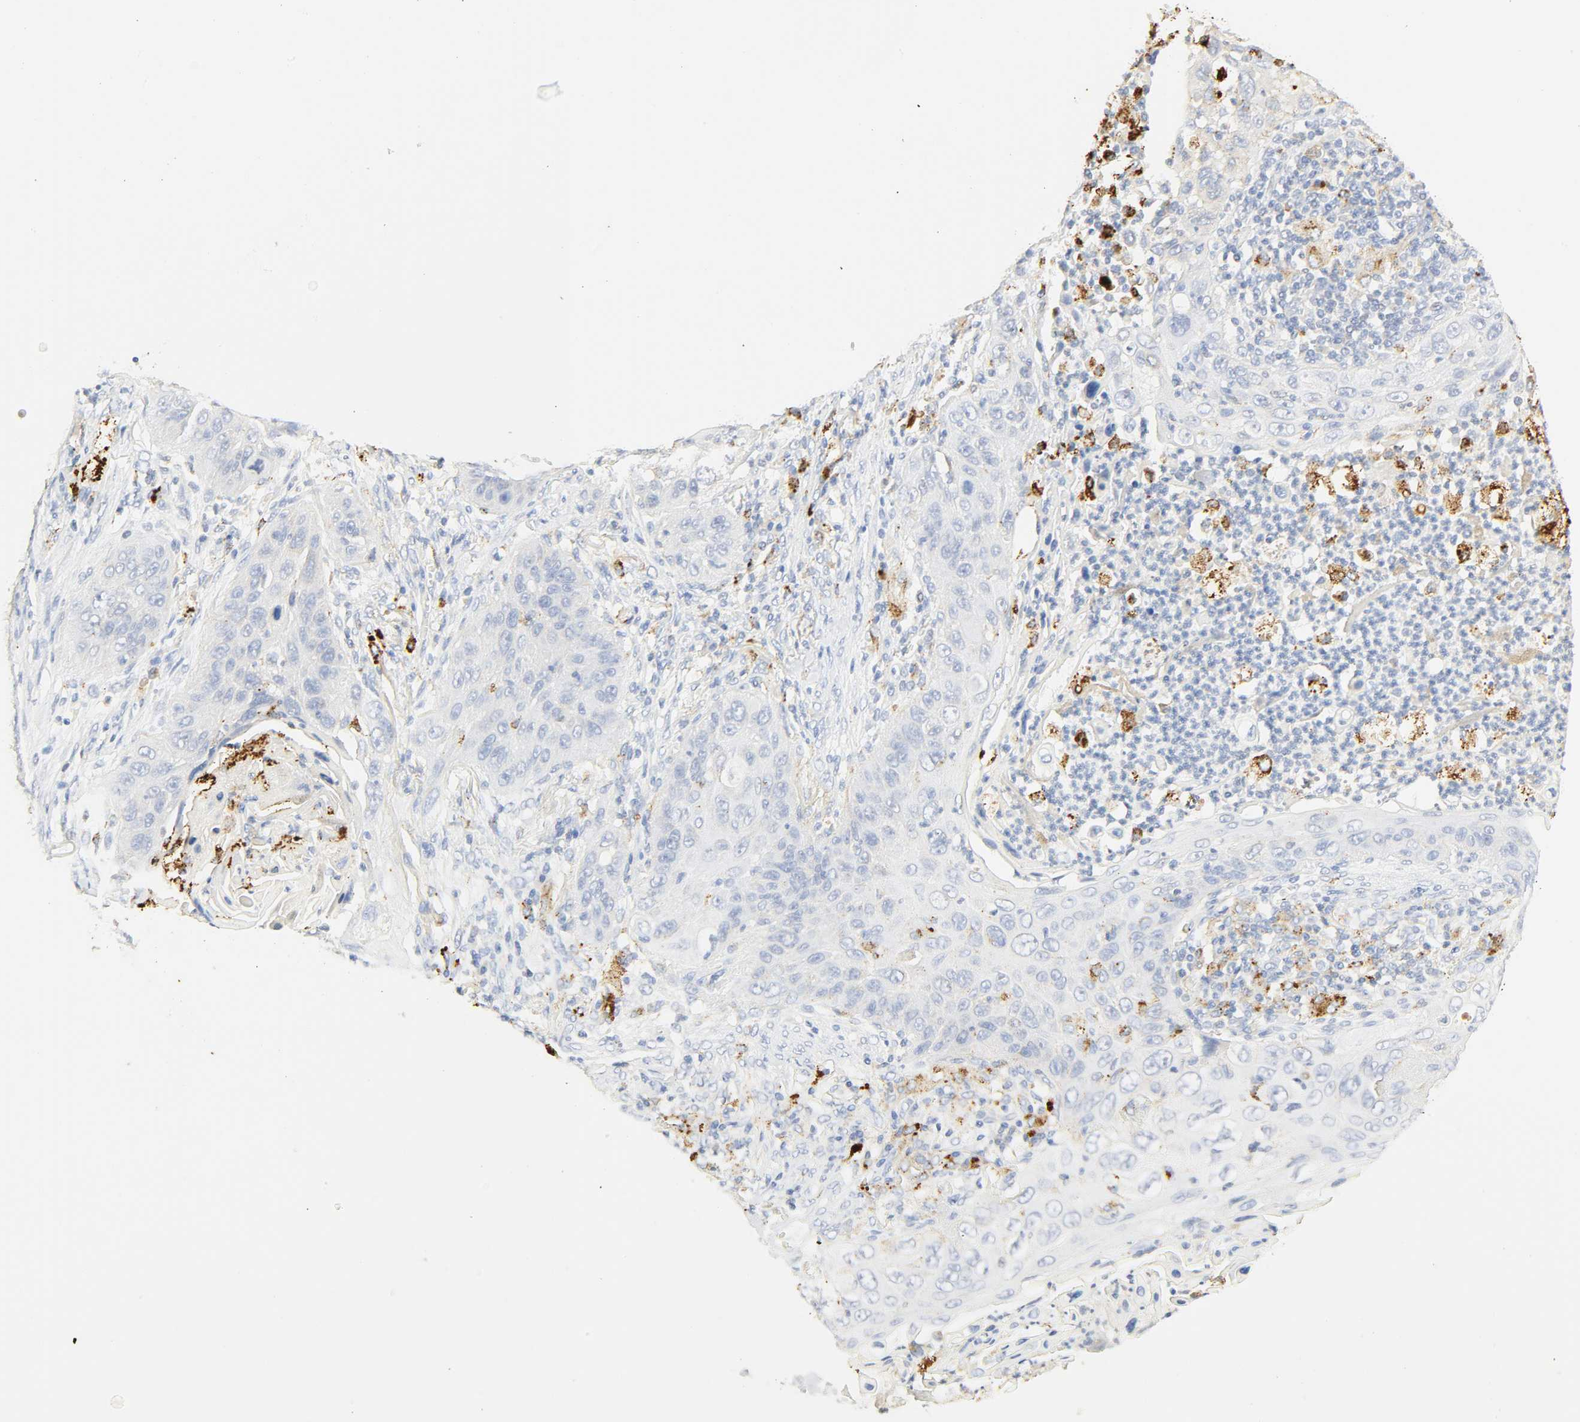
{"staining": {"intensity": "negative", "quantity": "none", "location": "none"}, "tissue": "lung cancer", "cell_type": "Tumor cells", "image_type": "cancer", "snomed": [{"axis": "morphology", "description": "Squamous cell carcinoma, NOS"}, {"axis": "topography", "description": "Lung"}], "caption": "Human squamous cell carcinoma (lung) stained for a protein using immunohistochemistry (IHC) displays no positivity in tumor cells.", "gene": "CAMK2A", "patient": {"sex": "female", "age": 67}}